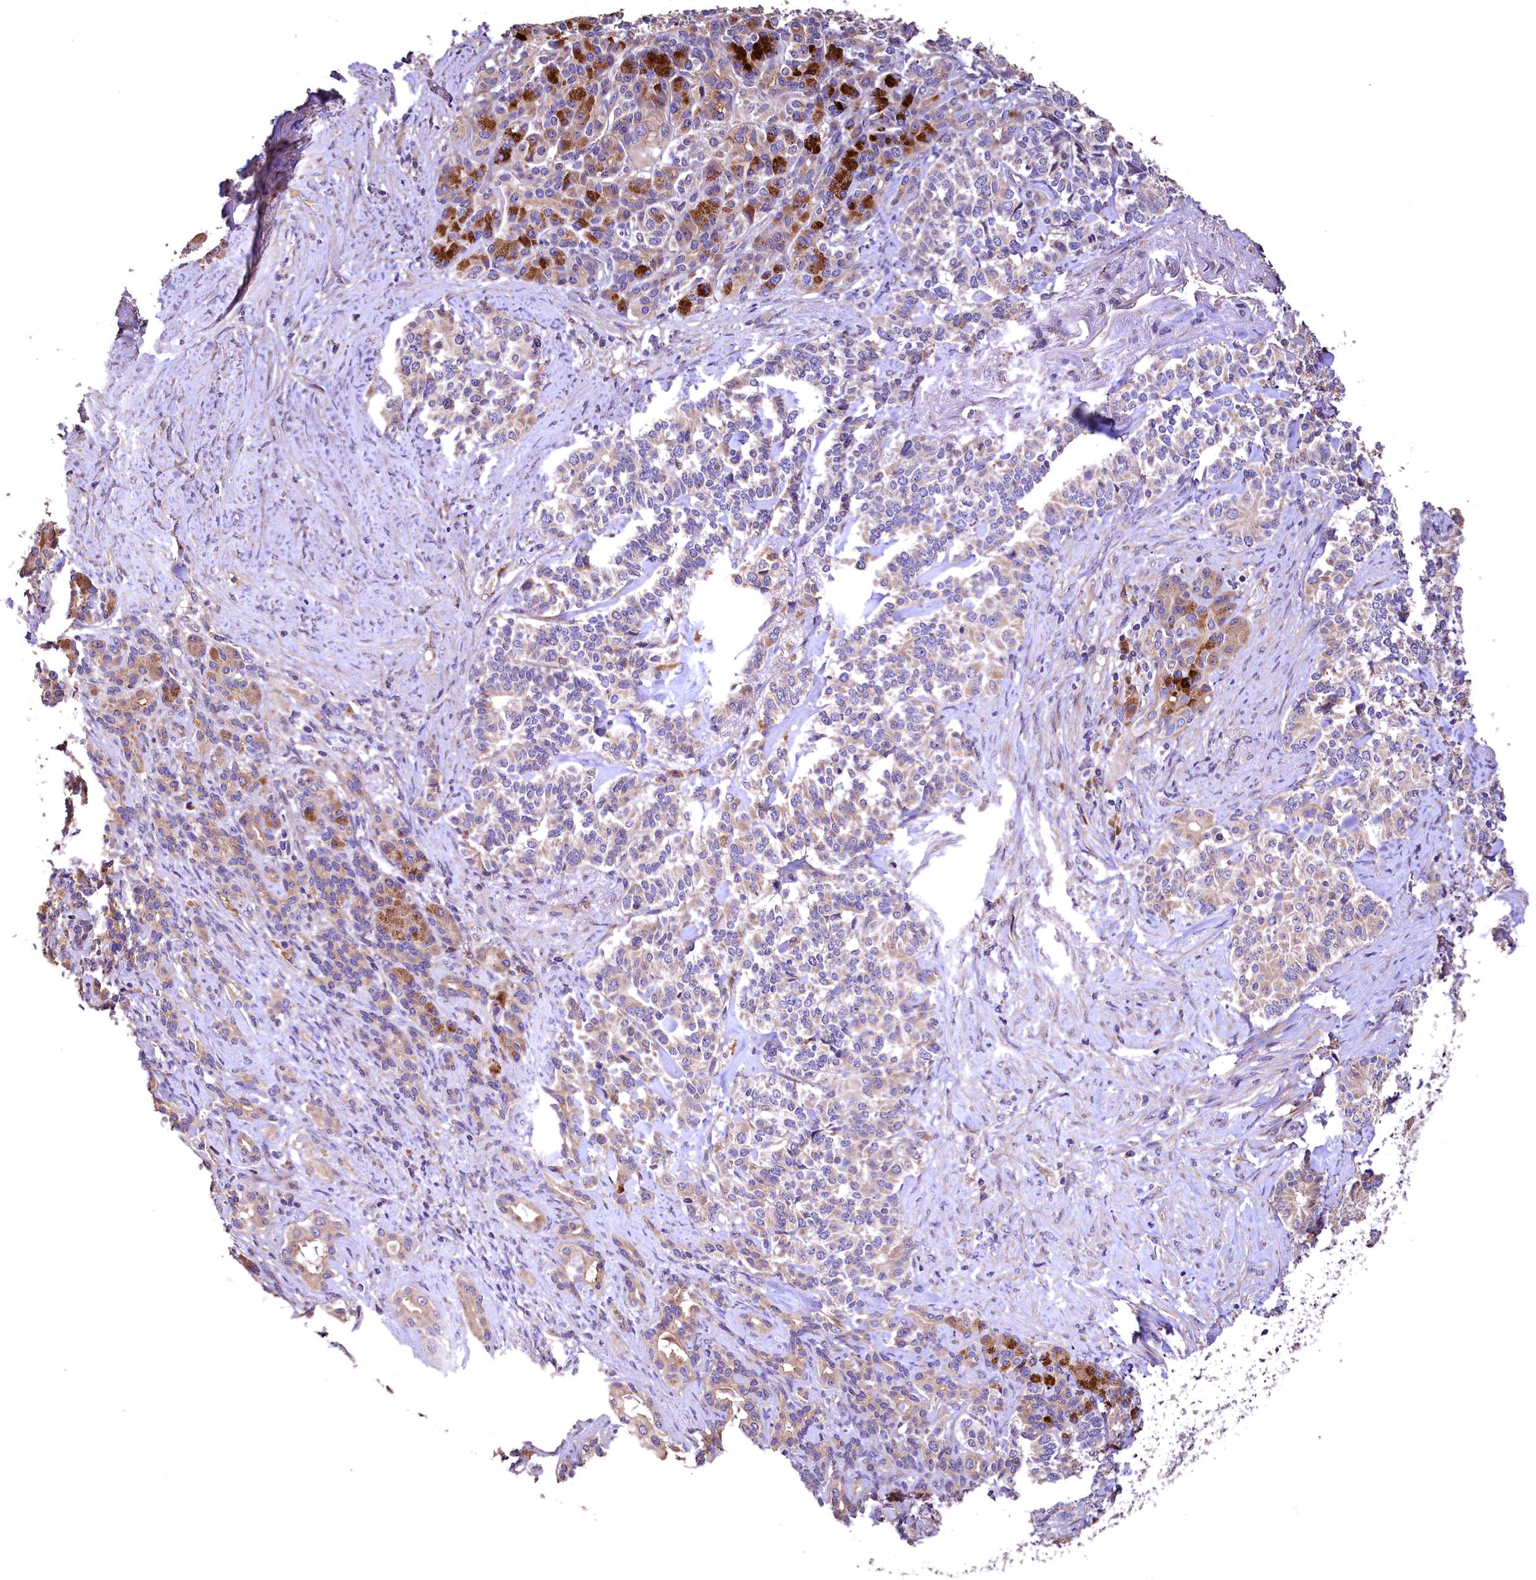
{"staining": {"intensity": "weak", "quantity": ">75%", "location": "cytoplasmic/membranous"}, "tissue": "pancreatic cancer", "cell_type": "Tumor cells", "image_type": "cancer", "snomed": [{"axis": "morphology", "description": "Adenocarcinoma, NOS"}, {"axis": "topography", "description": "Pancreas"}], "caption": "Human adenocarcinoma (pancreatic) stained with a protein marker displays weak staining in tumor cells.", "gene": "RASSF1", "patient": {"sex": "female", "age": 74}}